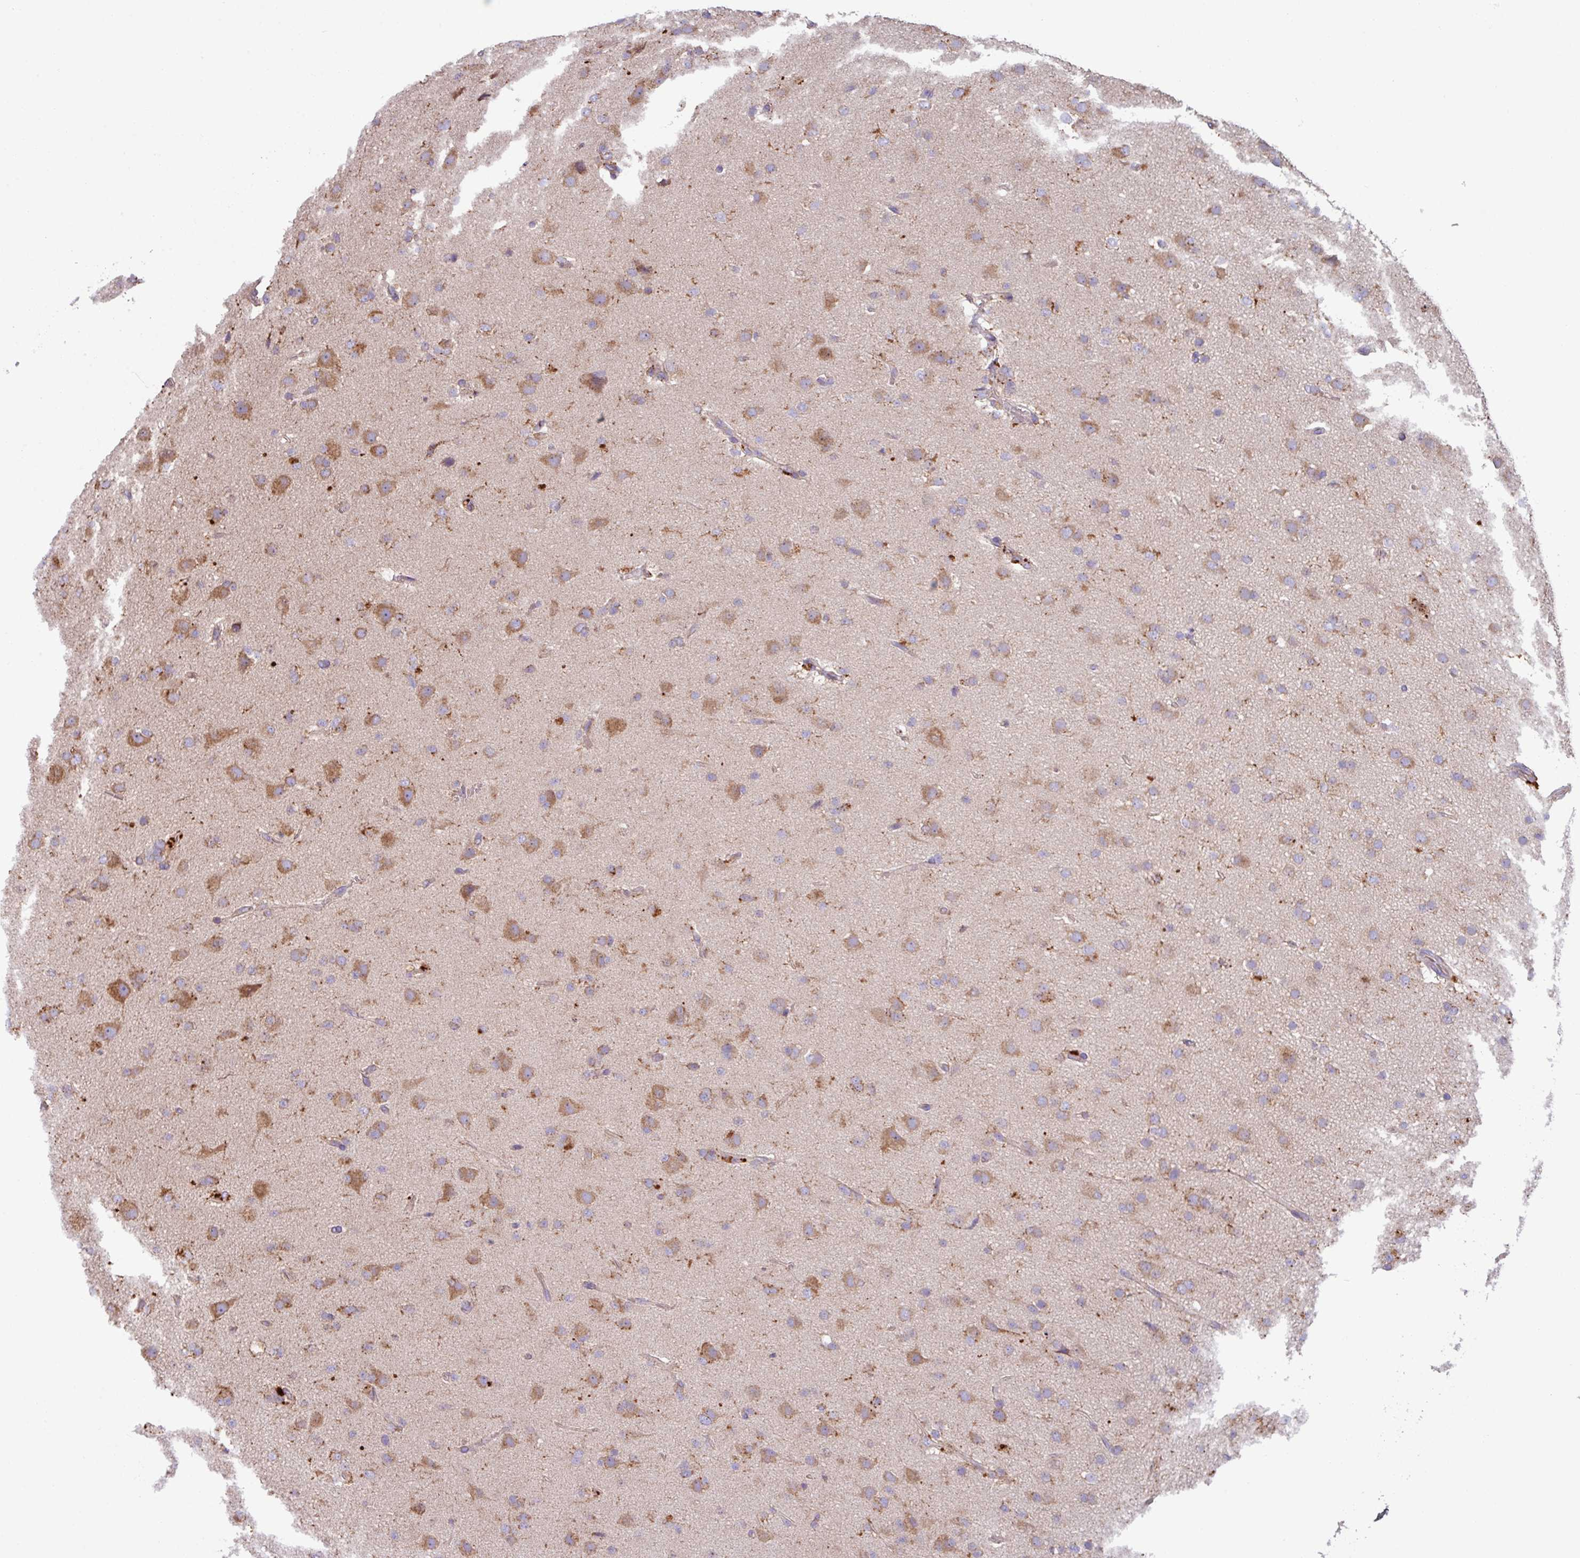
{"staining": {"intensity": "moderate", "quantity": ">75%", "location": "cytoplasmic/membranous"}, "tissue": "glioma", "cell_type": "Tumor cells", "image_type": "cancer", "snomed": [{"axis": "morphology", "description": "Glioma, malignant, Low grade"}, {"axis": "topography", "description": "Brain"}], "caption": "The immunohistochemical stain highlights moderate cytoplasmic/membranous positivity in tumor cells of glioma tissue.", "gene": "PPM1J", "patient": {"sex": "male", "age": 65}}